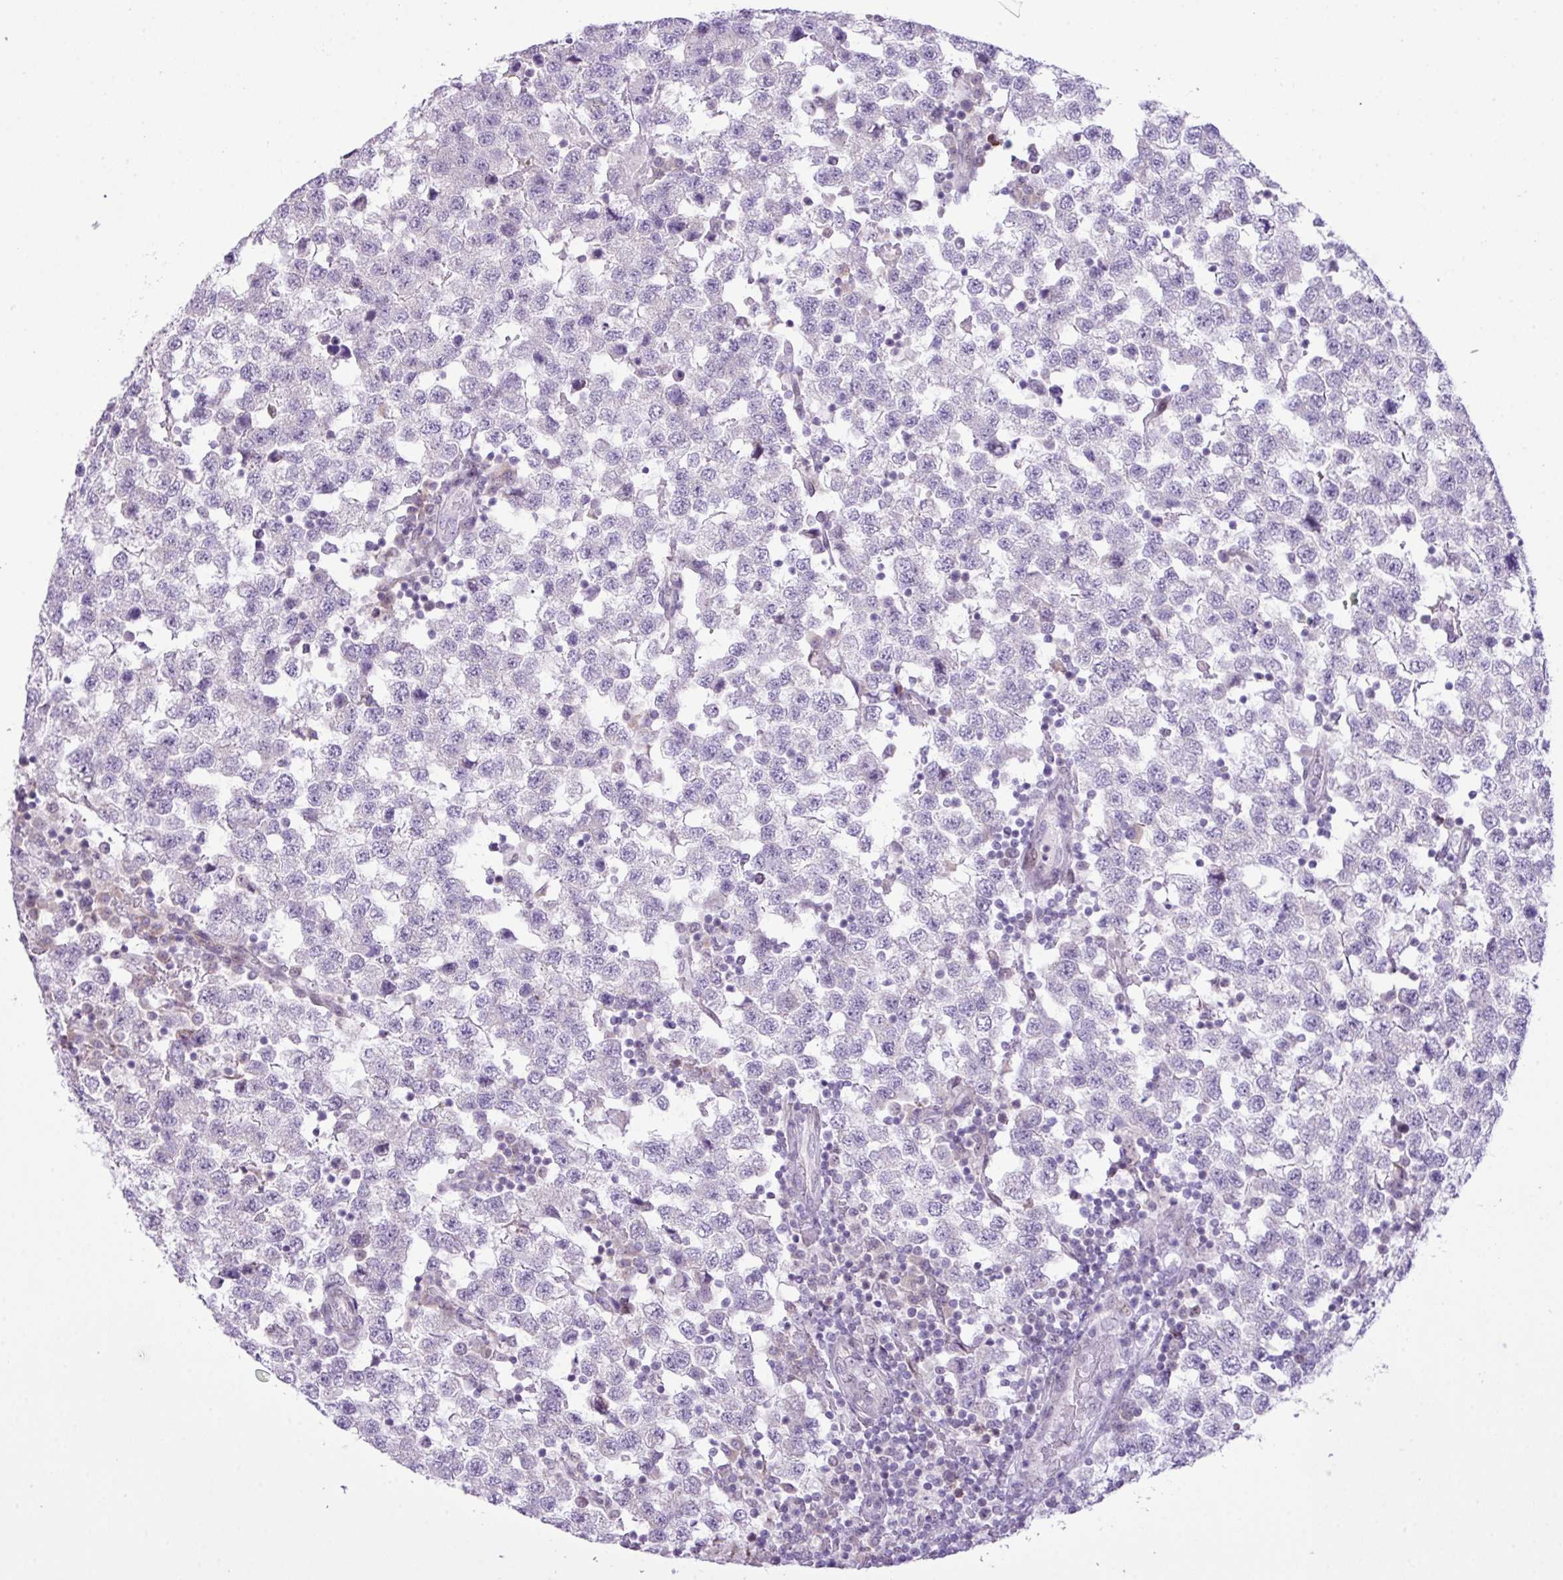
{"staining": {"intensity": "negative", "quantity": "none", "location": "none"}, "tissue": "testis cancer", "cell_type": "Tumor cells", "image_type": "cancer", "snomed": [{"axis": "morphology", "description": "Seminoma, NOS"}, {"axis": "topography", "description": "Testis"}], "caption": "Testis cancer (seminoma) was stained to show a protein in brown. There is no significant expression in tumor cells.", "gene": "ELOA2", "patient": {"sex": "male", "age": 34}}